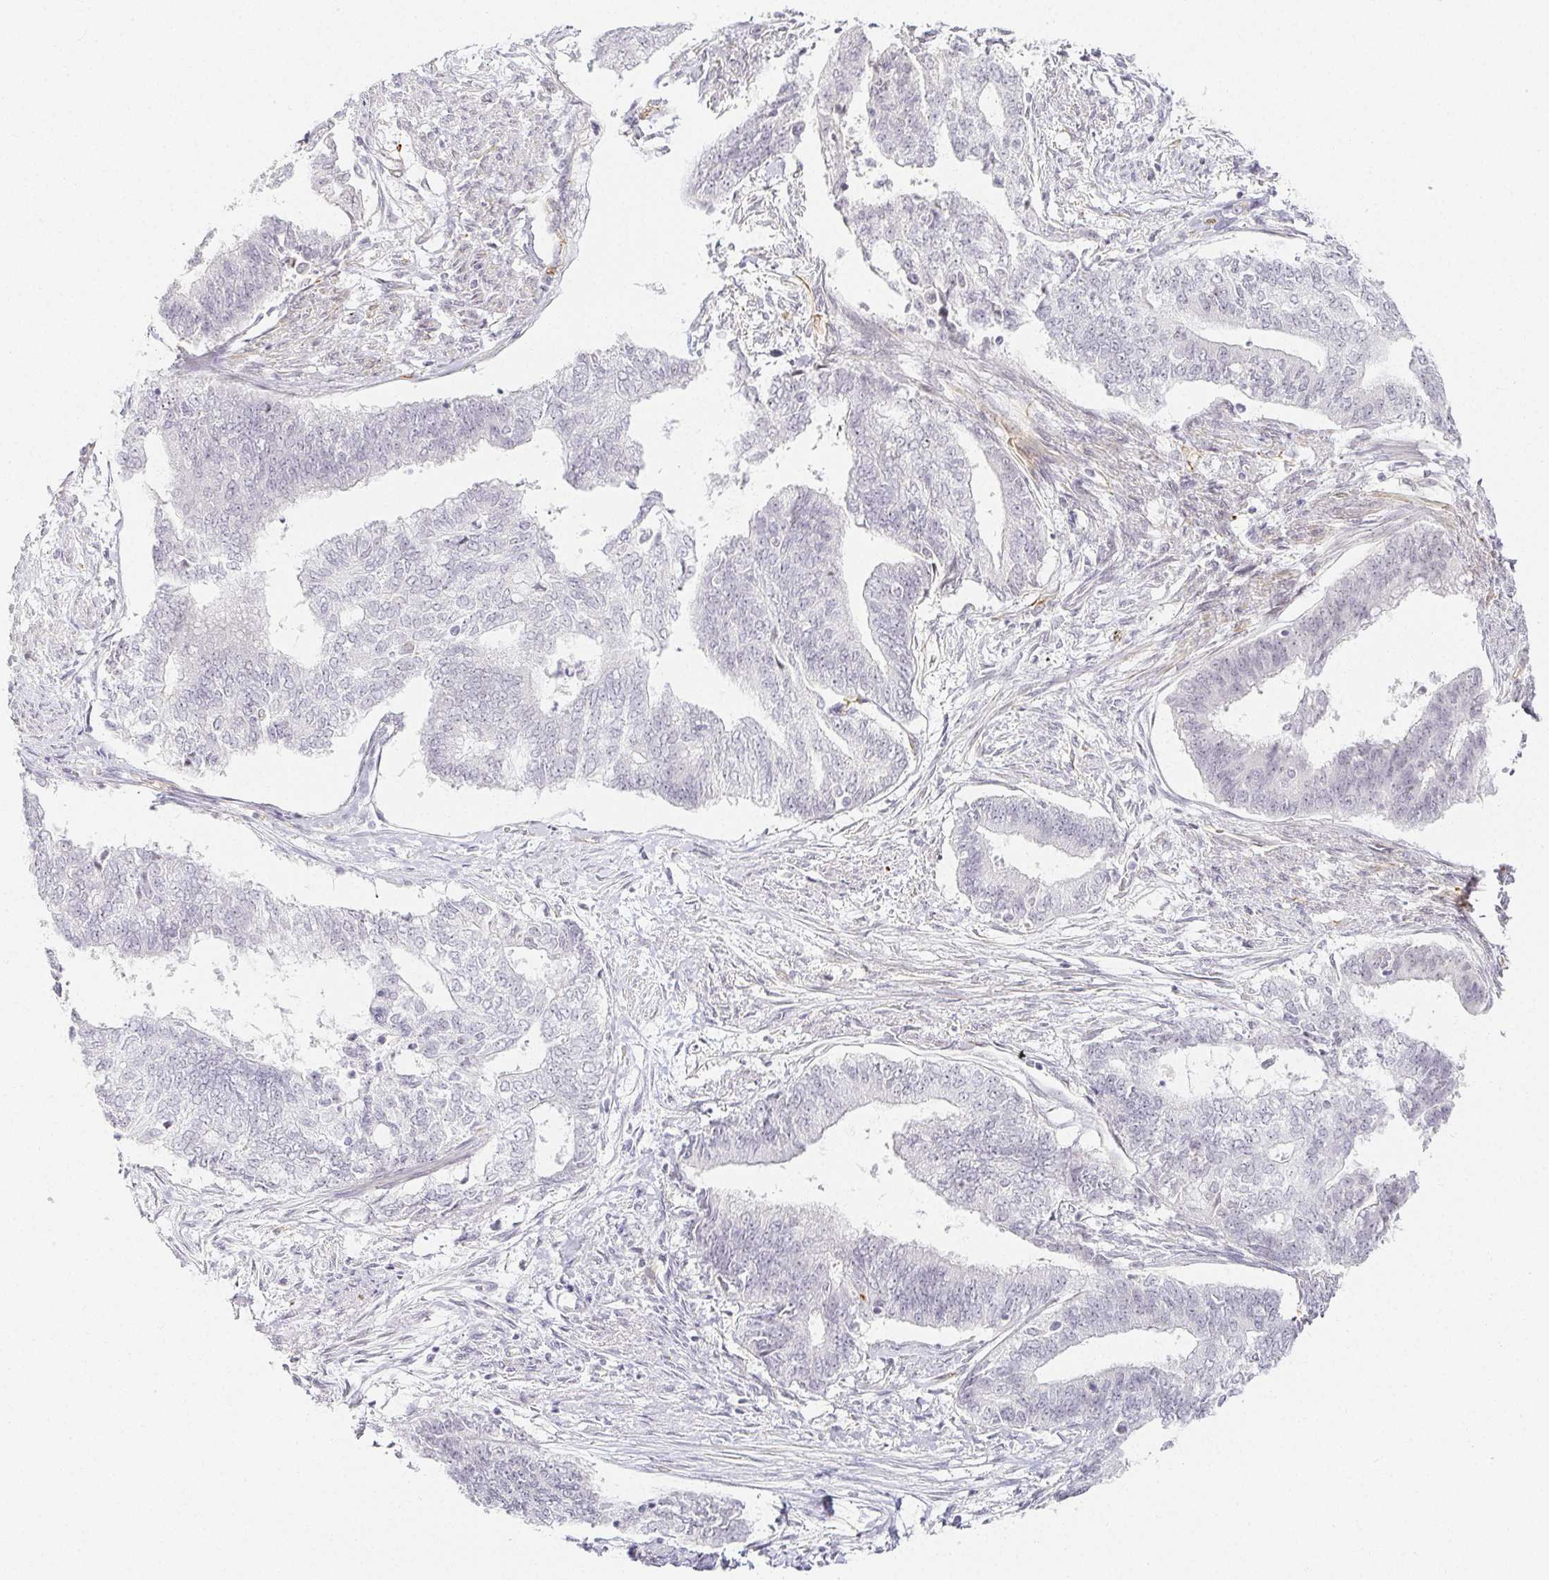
{"staining": {"intensity": "negative", "quantity": "none", "location": "none"}, "tissue": "endometrial cancer", "cell_type": "Tumor cells", "image_type": "cancer", "snomed": [{"axis": "morphology", "description": "Adenocarcinoma, NOS"}, {"axis": "topography", "description": "Endometrium"}], "caption": "DAB immunohistochemical staining of human endometrial cancer demonstrates no significant expression in tumor cells.", "gene": "ACAN", "patient": {"sex": "female", "age": 65}}